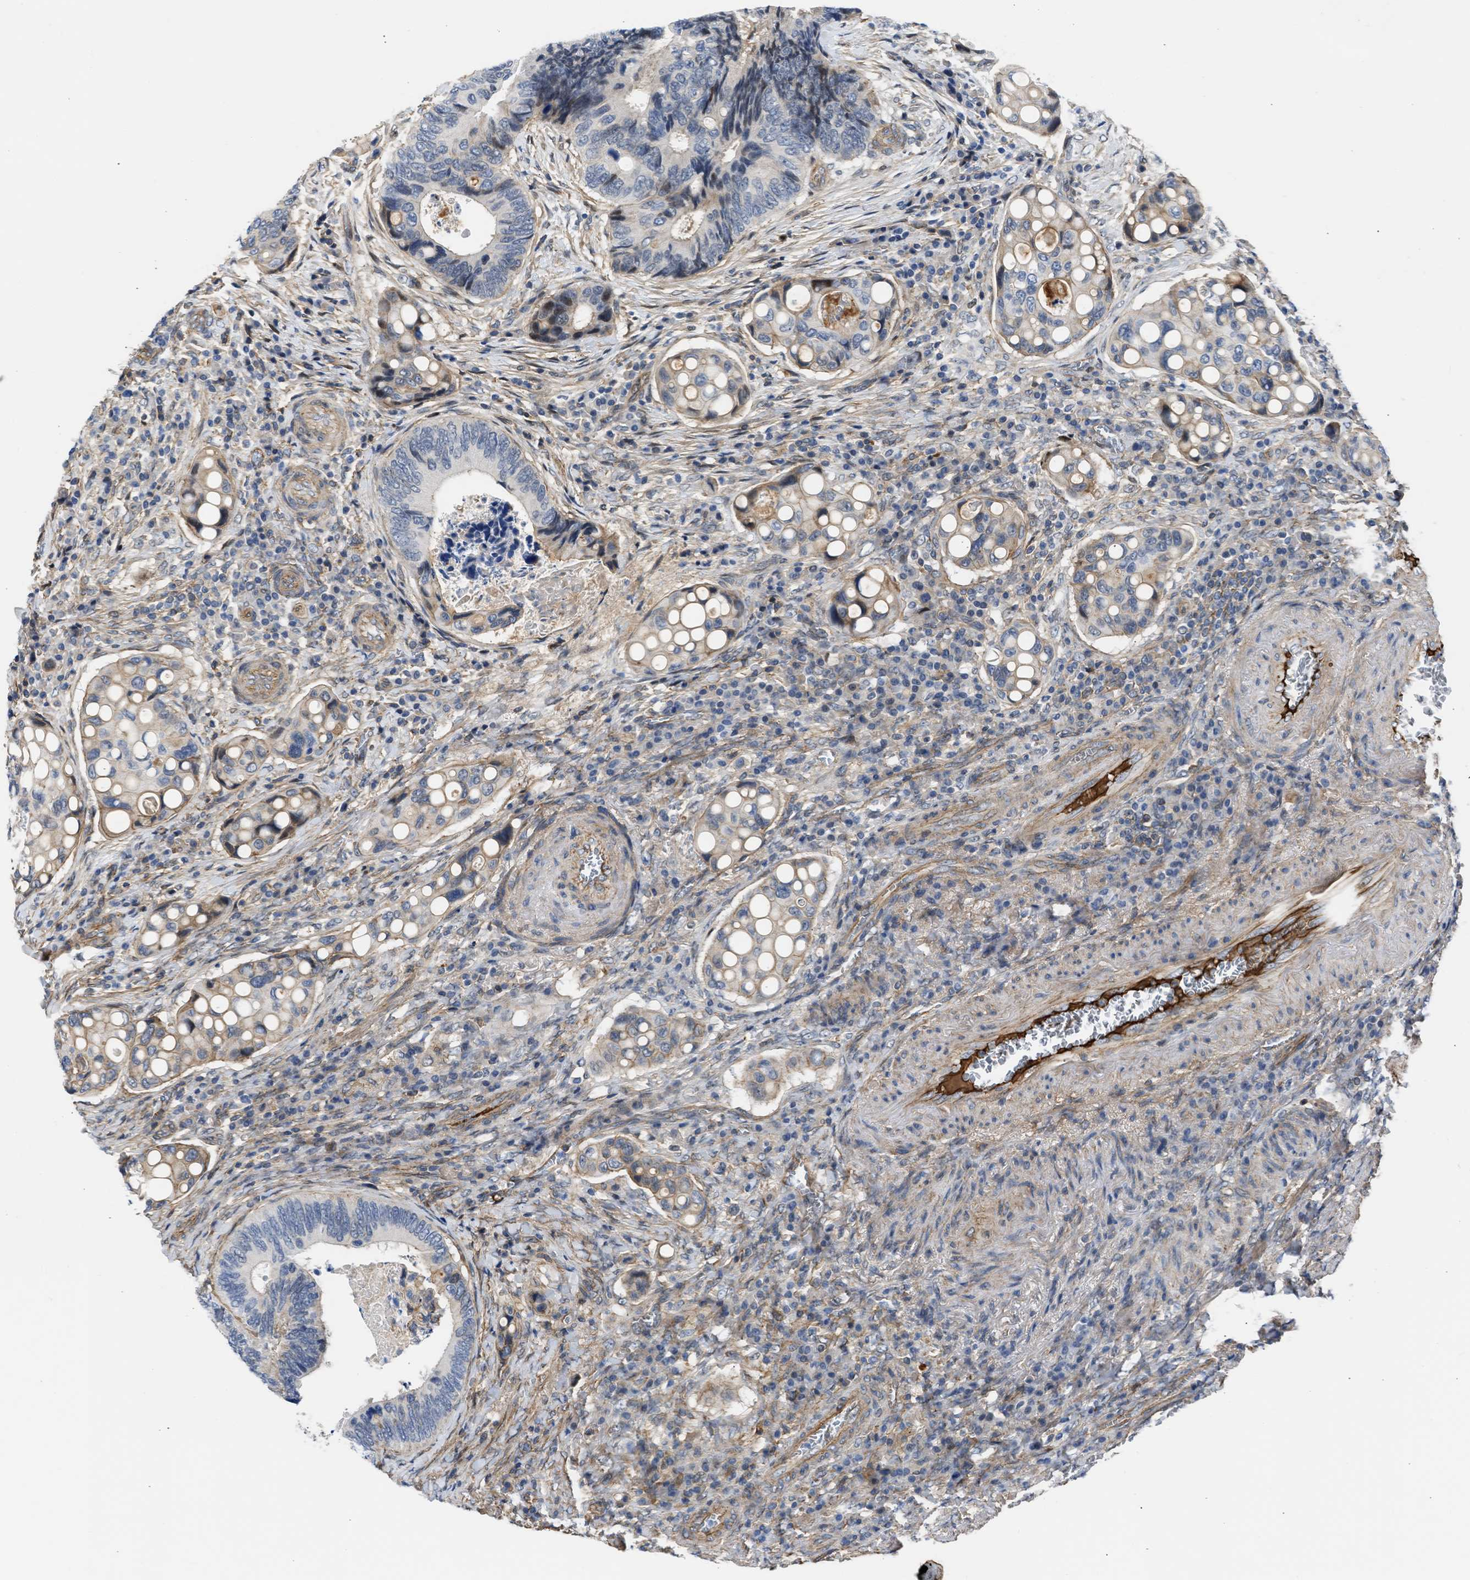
{"staining": {"intensity": "moderate", "quantity": "<25%", "location": "cytoplasmic/membranous"}, "tissue": "colorectal cancer", "cell_type": "Tumor cells", "image_type": "cancer", "snomed": [{"axis": "morphology", "description": "Inflammation, NOS"}, {"axis": "morphology", "description": "Adenocarcinoma, NOS"}, {"axis": "topography", "description": "Colon"}], "caption": "The micrograph reveals staining of adenocarcinoma (colorectal), revealing moderate cytoplasmic/membranous protein positivity (brown color) within tumor cells. The staining is performed using DAB (3,3'-diaminobenzidine) brown chromogen to label protein expression. The nuclei are counter-stained blue using hematoxylin.", "gene": "MAS1L", "patient": {"sex": "male", "age": 72}}